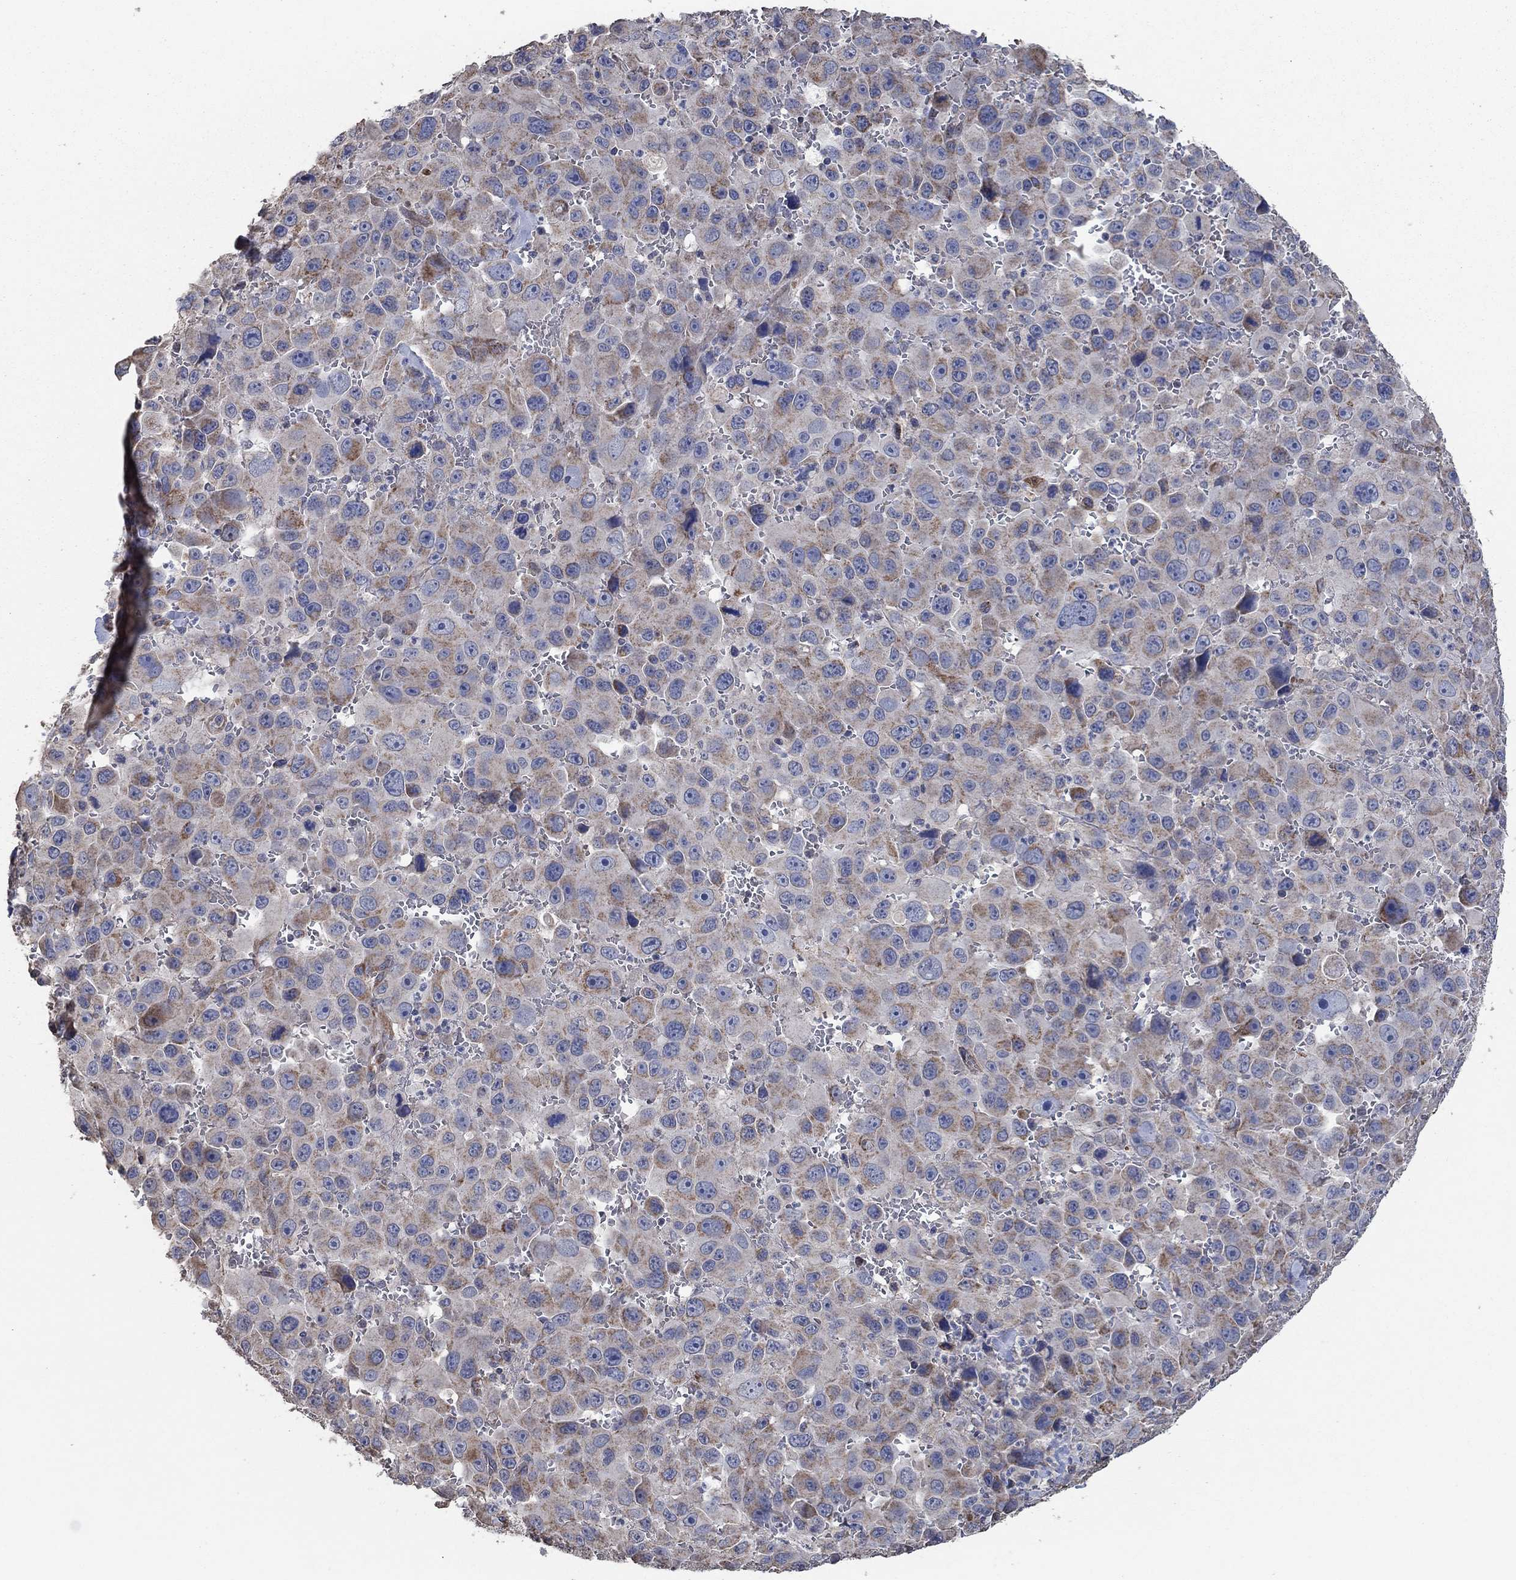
{"staining": {"intensity": "moderate", "quantity": "25%-75%", "location": "cytoplasmic/membranous"}, "tissue": "melanoma", "cell_type": "Tumor cells", "image_type": "cancer", "snomed": [{"axis": "morphology", "description": "Malignant melanoma, NOS"}, {"axis": "topography", "description": "Skin"}], "caption": "Immunohistochemical staining of malignant melanoma reveals medium levels of moderate cytoplasmic/membranous protein expression in about 25%-75% of tumor cells. The protein of interest is stained brown, and the nuclei are stained in blue (DAB (3,3'-diaminobenzidine) IHC with brightfield microscopy, high magnification).", "gene": "HID1", "patient": {"sex": "female", "age": 91}}